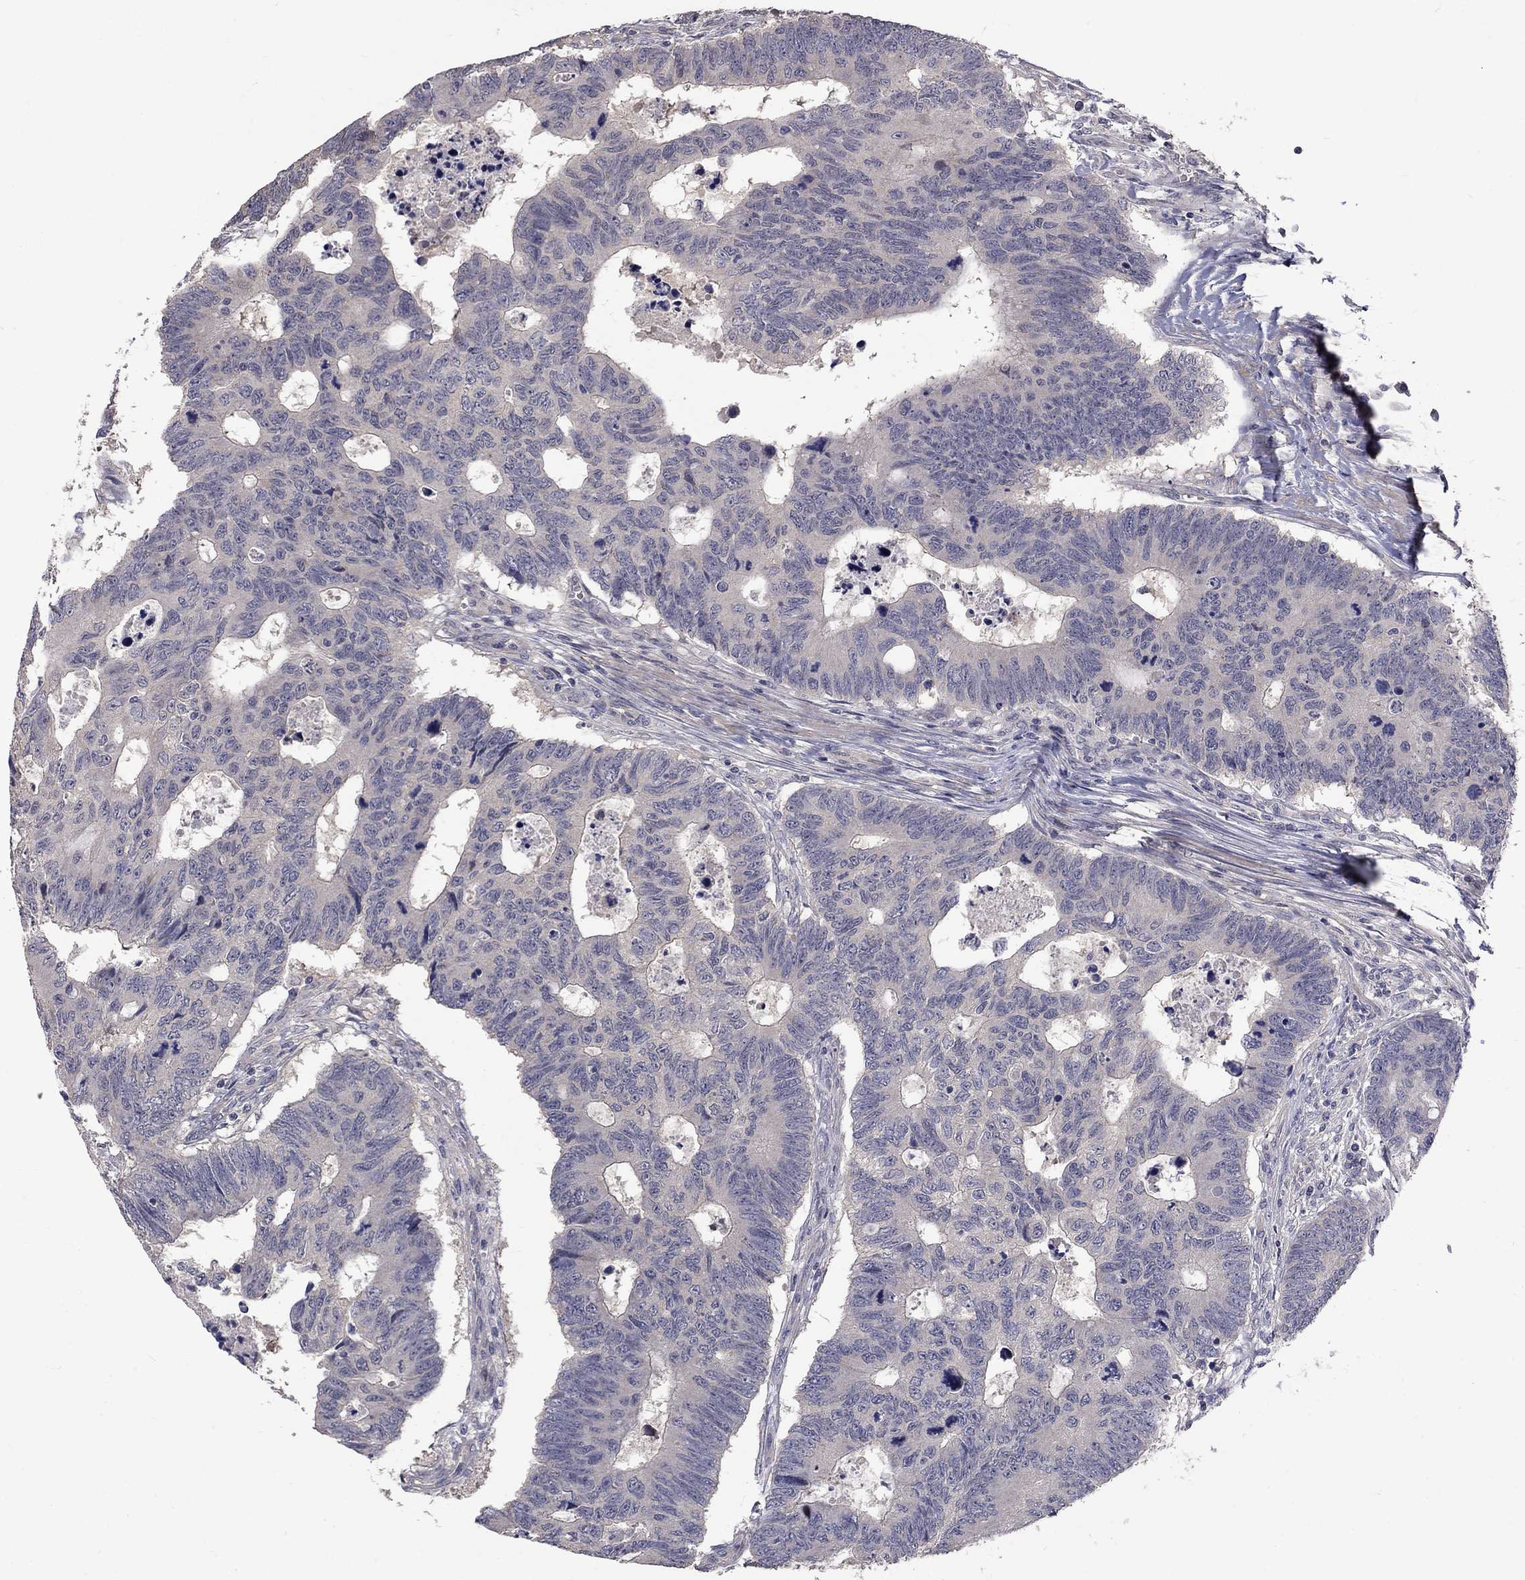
{"staining": {"intensity": "negative", "quantity": "none", "location": "none"}, "tissue": "colorectal cancer", "cell_type": "Tumor cells", "image_type": "cancer", "snomed": [{"axis": "morphology", "description": "Adenocarcinoma, NOS"}, {"axis": "topography", "description": "Colon"}], "caption": "High power microscopy micrograph of an IHC histopathology image of colorectal cancer (adenocarcinoma), revealing no significant staining in tumor cells.", "gene": "SLC39A14", "patient": {"sex": "female", "age": 77}}